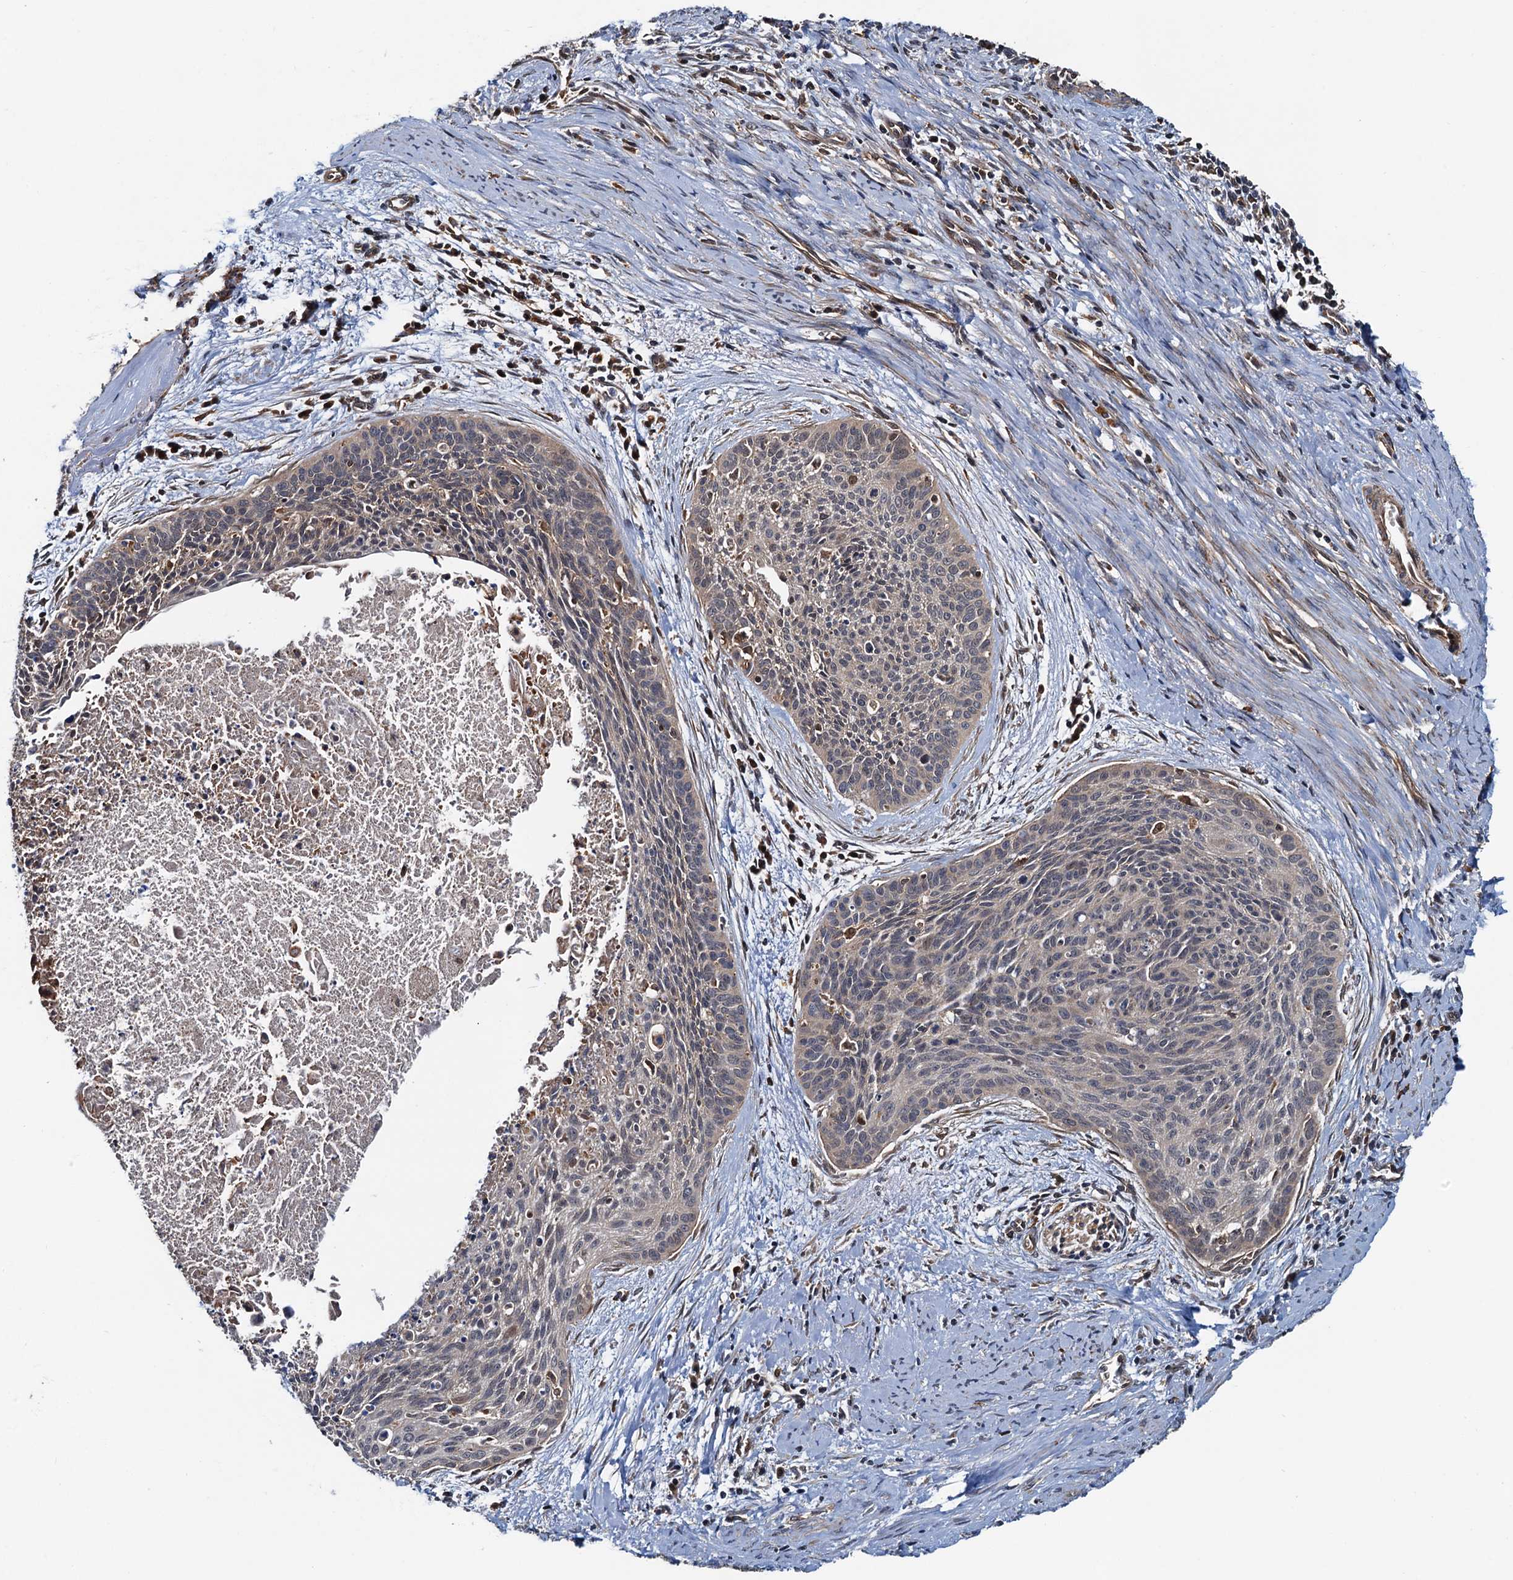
{"staining": {"intensity": "negative", "quantity": "none", "location": "none"}, "tissue": "cervical cancer", "cell_type": "Tumor cells", "image_type": "cancer", "snomed": [{"axis": "morphology", "description": "Squamous cell carcinoma, NOS"}, {"axis": "topography", "description": "Cervix"}], "caption": "An IHC image of cervical cancer (squamous cell carcinoma) is shown. There is no staining in tumor cells of cervical cancer (squamous cell carcinoma). (DAB immunohistochemistry visualized using brightfield microscopy, high magnification).", "gene": "AAGAB", "patient": {"sex": "female", "age": 55}}